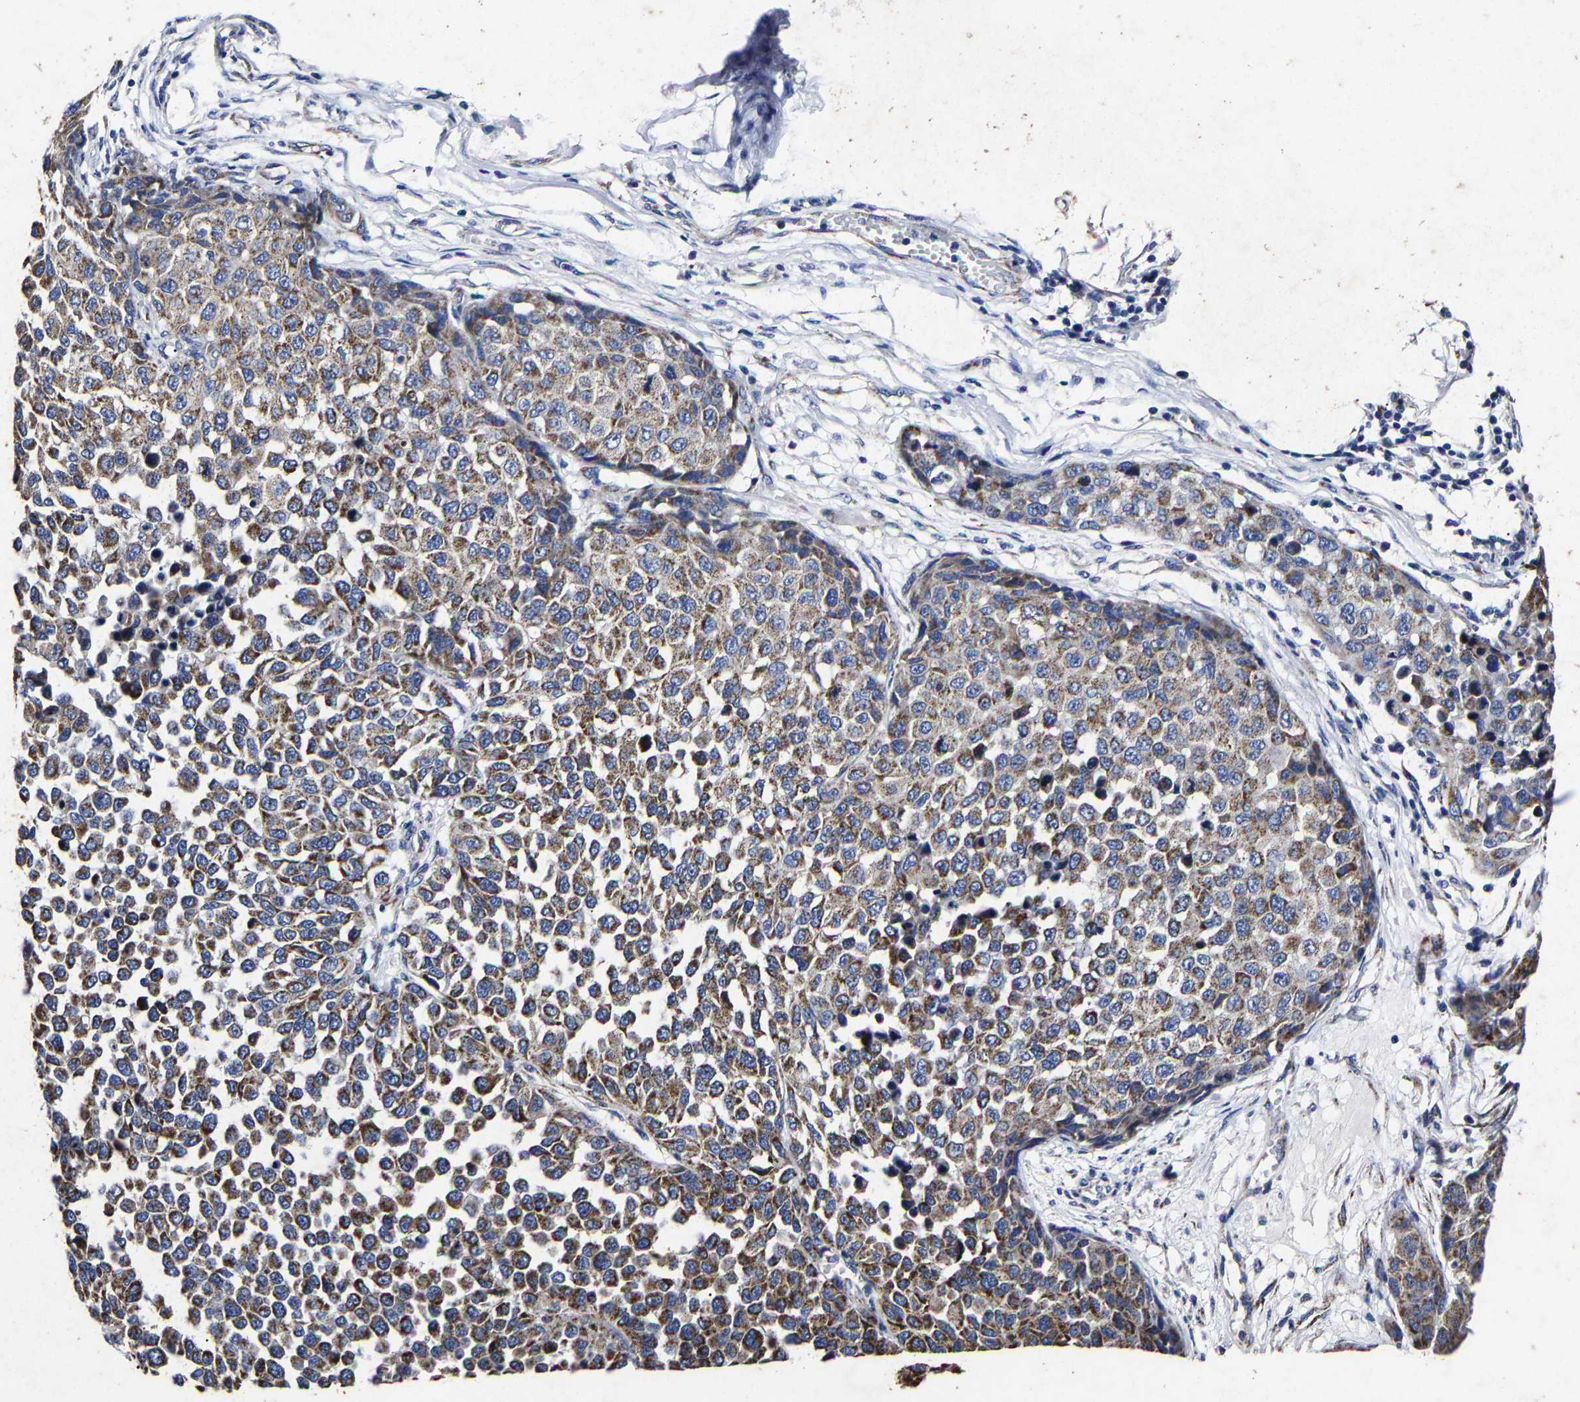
{"staining": {"intensity": "moderate", "quantity": ">75%", "location": "cytoplasmic/membranous"}, "tissue": "melanoma", "cell_type": "Tumor cells", "image_type": "cancer", "snomed": [{"axis": "morphology", "description": "Normal tissue, NOS"}, {"axis": "morphology", "description": "Malignant melanoma, NOS"}, {"axis": "topography", "description": "Skin"}], "caption": "Immunohistochemical staining of human melanoma reveals medium levels of moderate cytoplasmic/membranous staining in approximately >75% of tumor cells.", "gene": "AASS", "patient": {"sex": "male", "age": 62}}